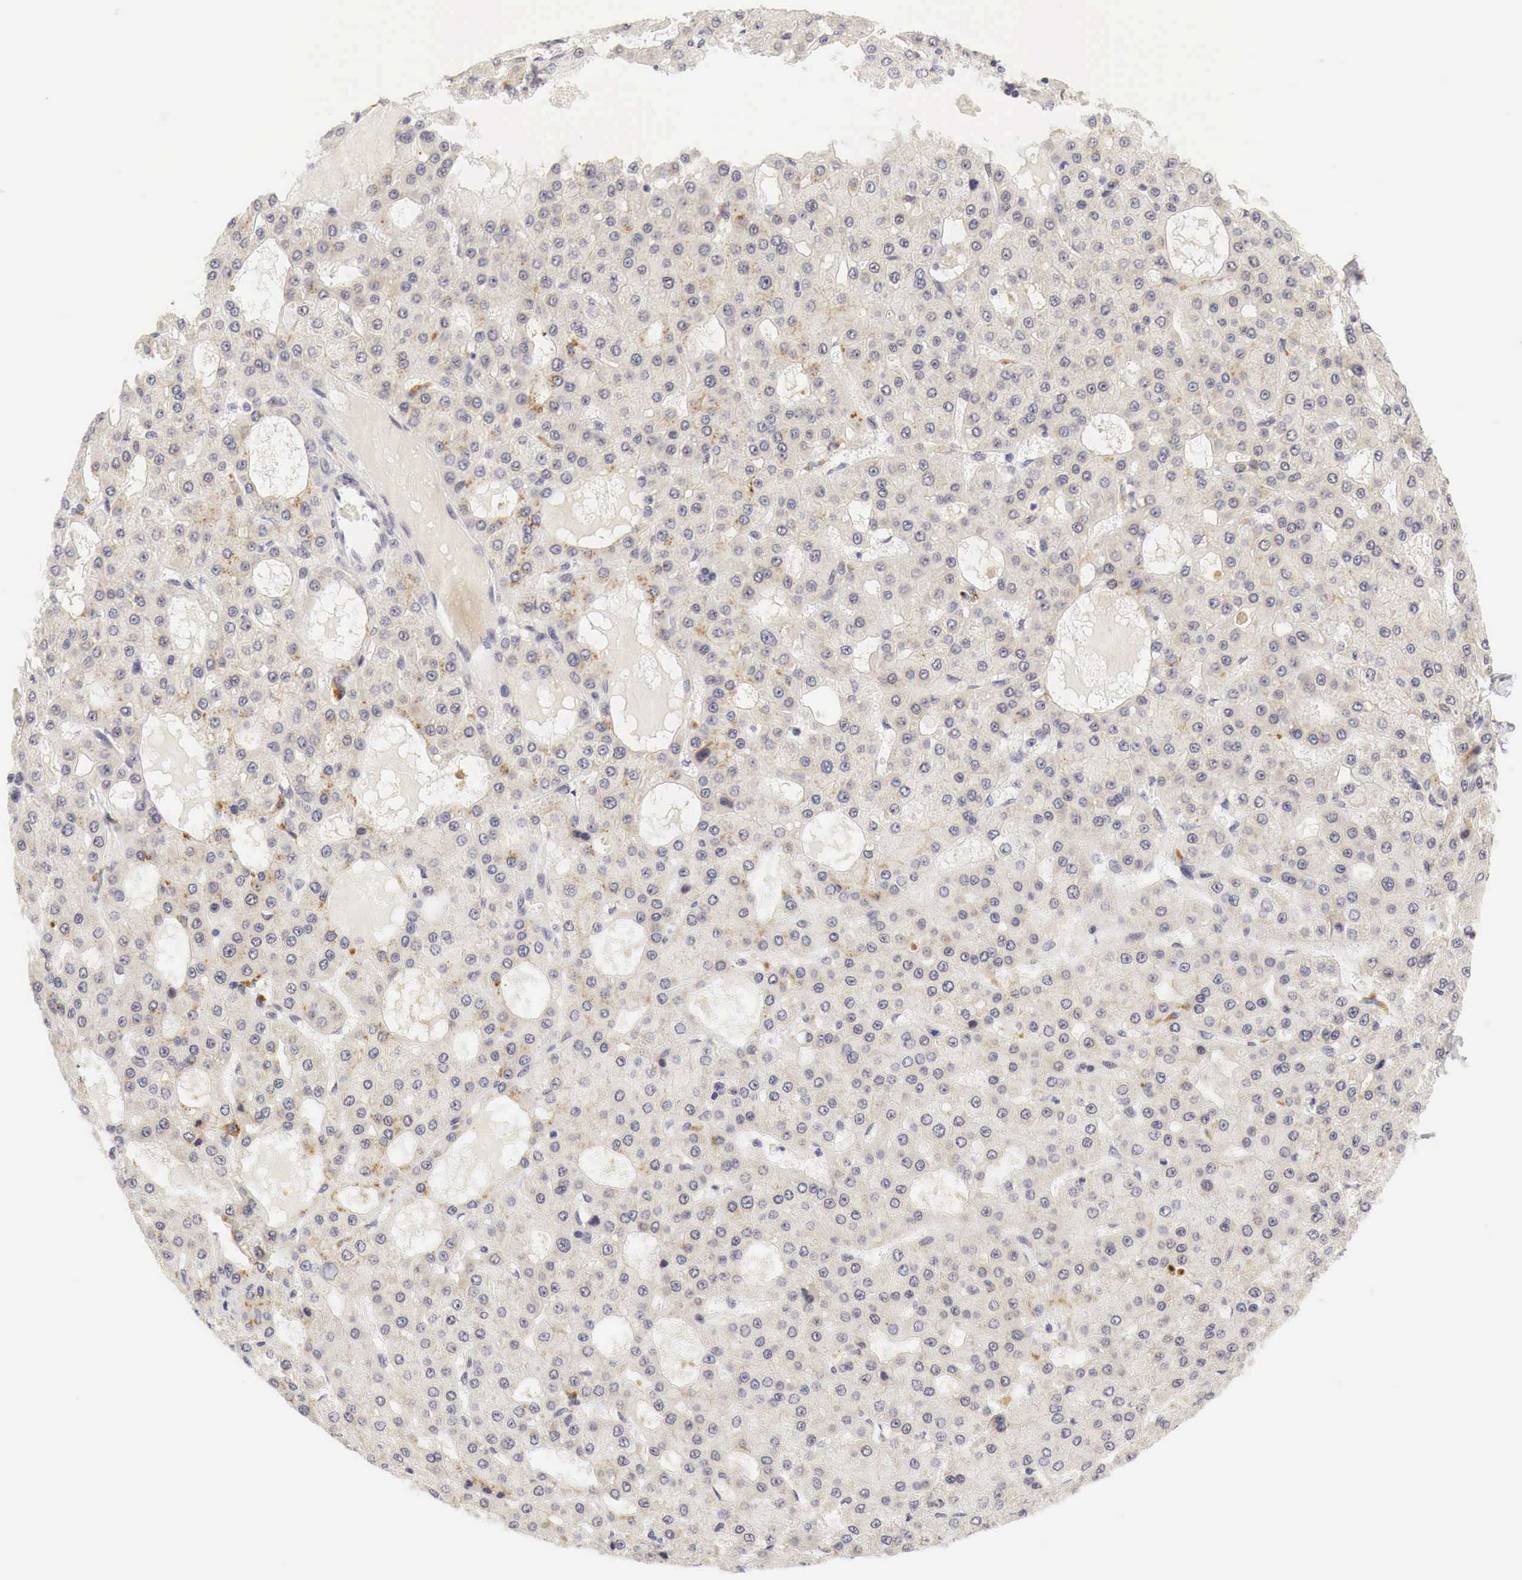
{"staining": {"intensity": "weak", "quantity": "25%-75%", "location": "cytoplasmic/membranous"}, "tissue": "liver cancer", "cell_type": "Tumor cells", "image_type": "cancer", "snomed": [{"axis": "morphology", "description": "Carcinoma, Hepatocellular, NOS"}, {"axis": "topography", "description": "Liver"}], "caption": "Immunohistochemical staining of human liver hepatocellular carcinoma demonstrates weak cytoplasmic/membranous protein staining in about 25%-75% of tumor cells. (Stains: DAB in brown, nuclei in blue, Microscopy: brightfield microscopy at high magnification).", "gene": "CASP3", "patient": {"sex": "male", "age": 47}}